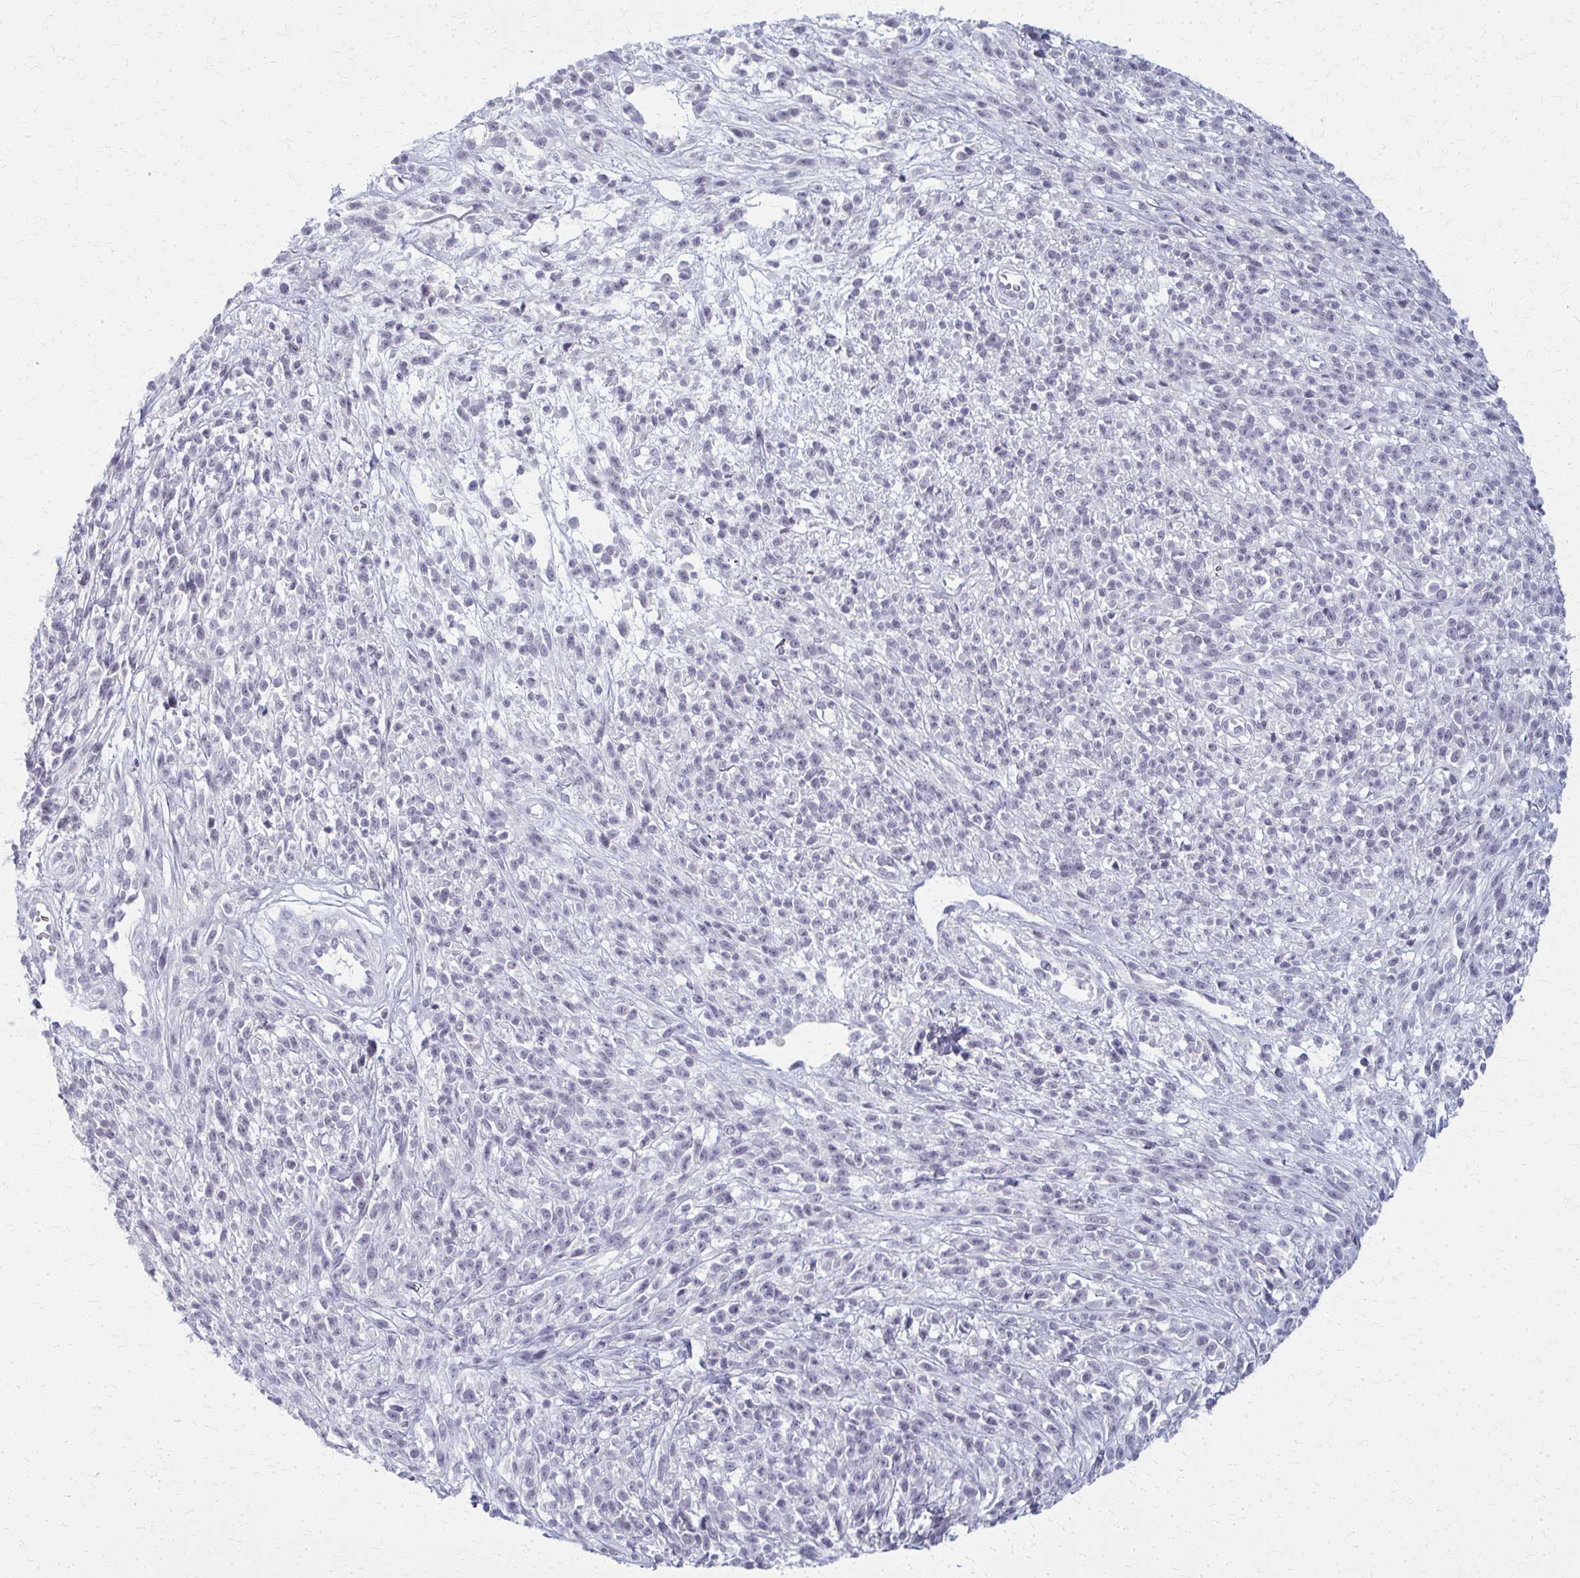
{"staining": {"intensity": "negative", "quantity": "none", "location": "none"}, "tissue": "melanoma", "cell_type": "Tumor cells", "image_type": "cancer", "snomed": [{"axis": "morphology", "description": "Malignant melanoma, NOS"}, {"axis": "topography", "description": "Skin"}, {"axis": "topography", "description": "Skin of trunk"}], "caption": "Immunohistochemistry (IHC) of human malignant melanoma displays no positivity in tumor cells. (DAB IHC visualized using brightfield microscopy, high magnification).", "gene": "CASQ2", "patient": {"sex": "male", "age": 74}}